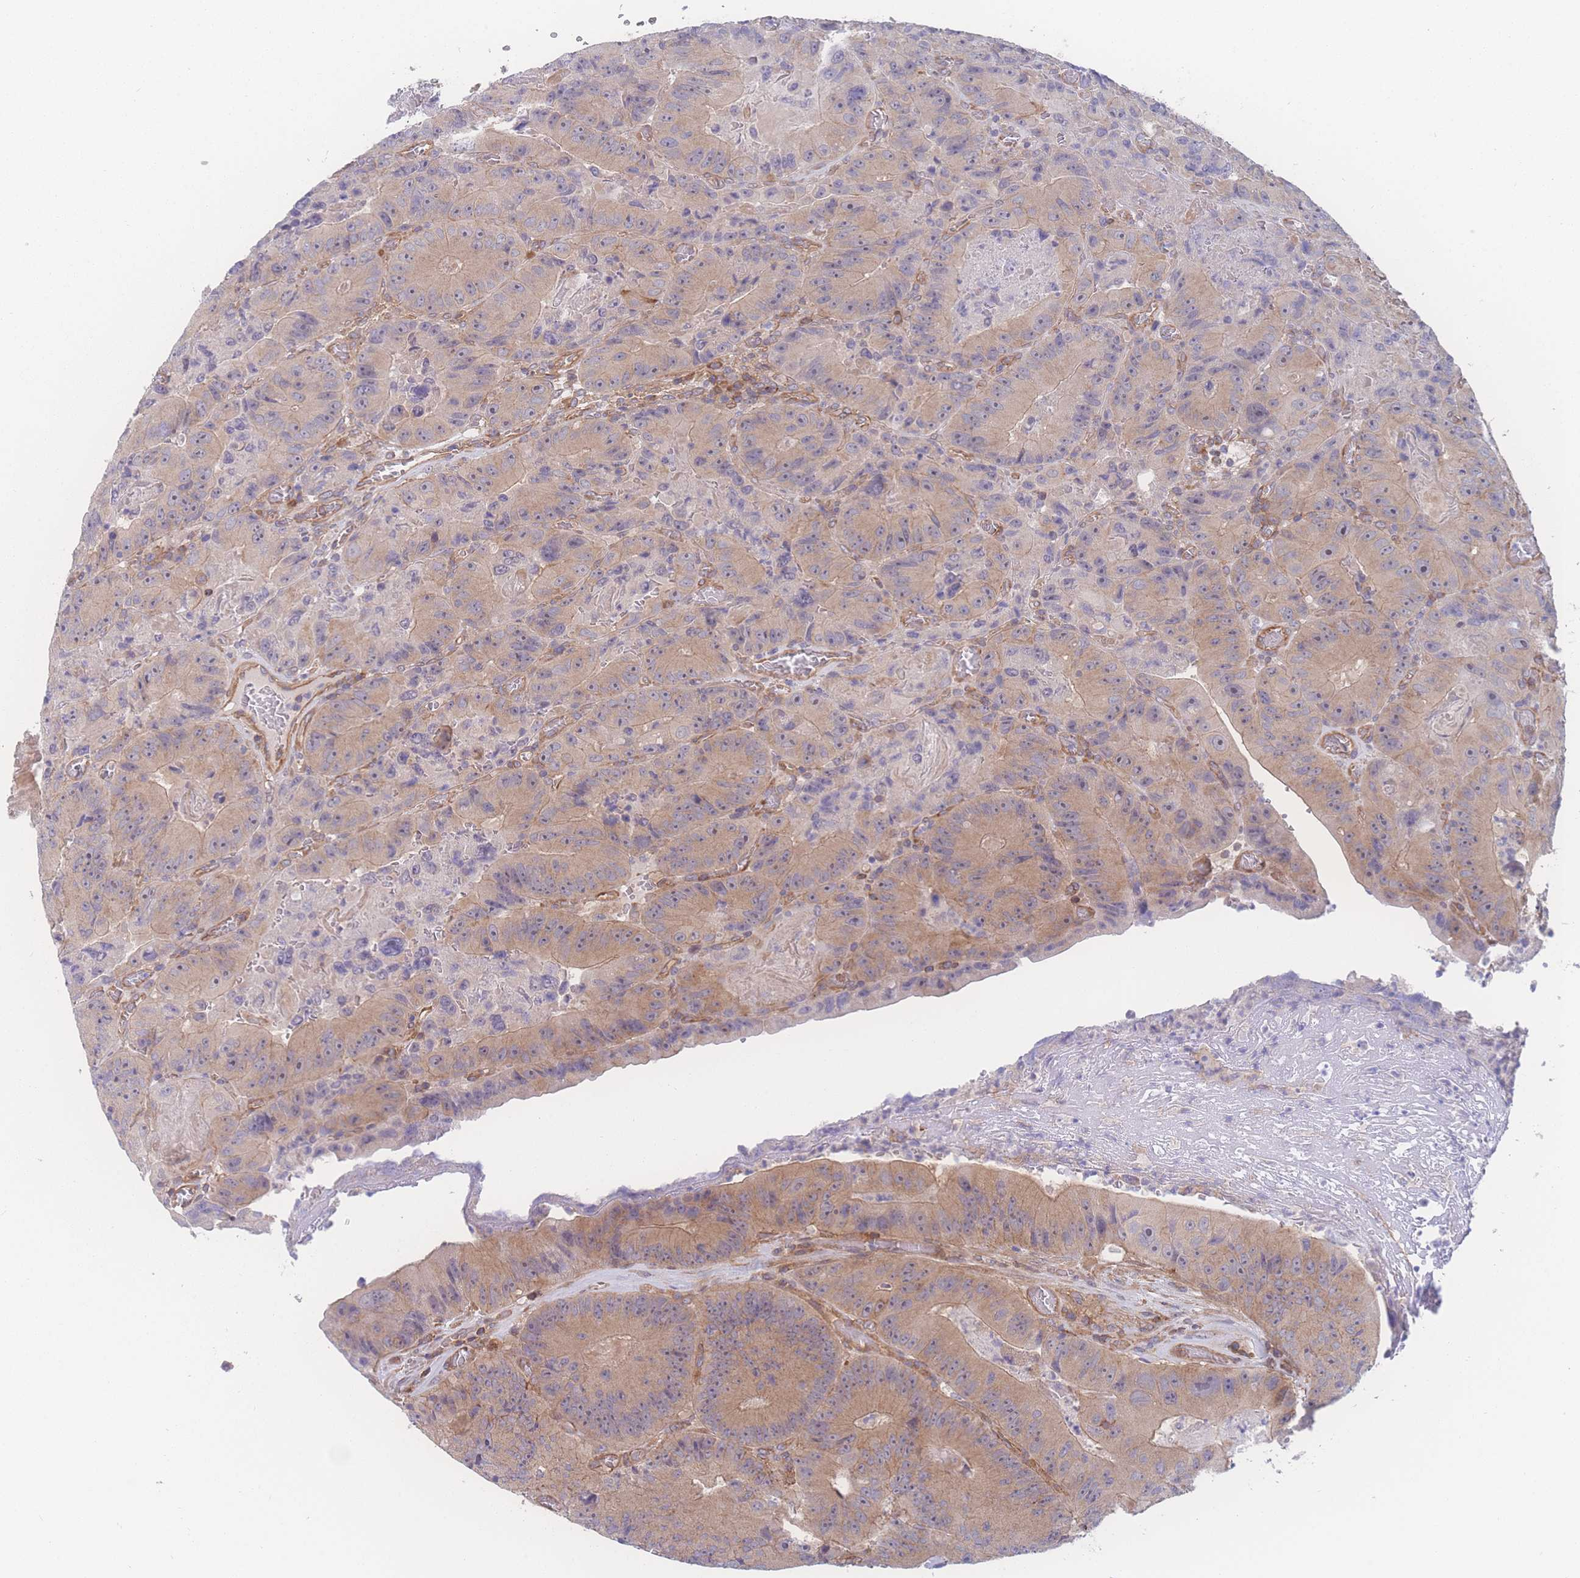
{"staining": {"intensity": "moderate", "quantity": "25%-75%", "location": "cytoplasmic/membranous"}, "tissue": "colorectal cancer", "cell_type": "Tumor cells", "image_type": "cancer", "snomed": [{"axis": "morphology", "description": "Adenocarcinoma, NOS"}, {"axis": "topography", "description": "Colon"}], "caption": "Tumor cells show moderate cytoplasmic/membranous positivity in approximately 25%-75% of cells in adenocarcinoma (colorectal). Immunohistochemistry (ihc) stains the protein in brown and the nuclei are stained blue.", "gene": "CFAP97", "patient": {"sex": "female", "age": 86}}